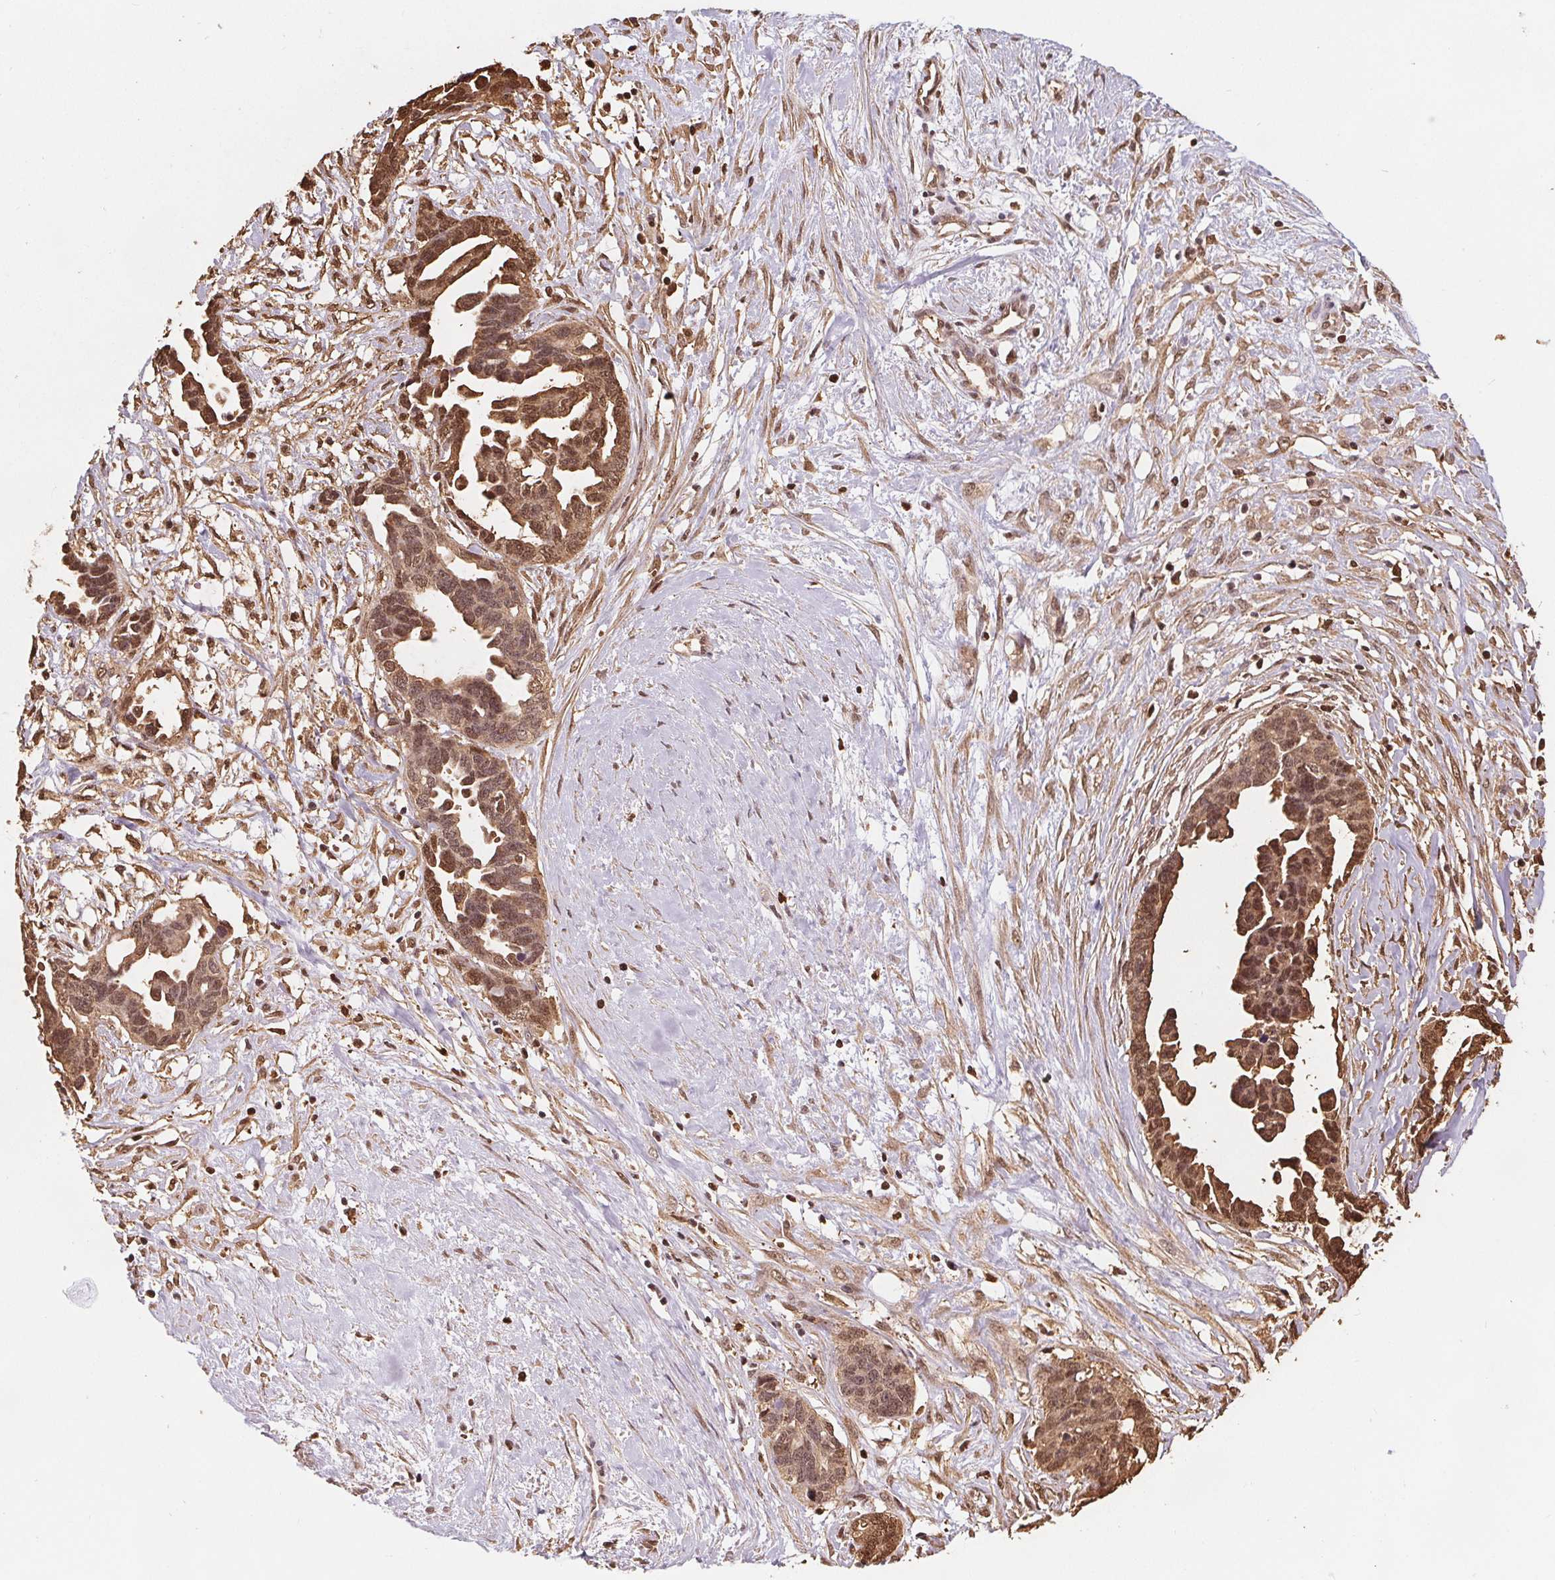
{"staining": {"intensity": "moderate", "quantity": ">75%", "location": "cytoplasmic/membranous,nuclear"}, "tissue": "ovarian cancer", "cell_type": "Tumor cells", "image_type": "cancer", "snomed": [{"axis": "morphology", "description": "Cystadenocarcinoma, serous, NOS"}, {"axis": "topography", "description": "Ovary"}], "caption": "Immunohistochemical staining of ovarian cancer displays medium levels of moderate cytoplasmic/membranous and nuclear expression in approximately >75% of tumor cells.", "gene": "ENO1", "patient": {"sex": "female", "age": 69}}